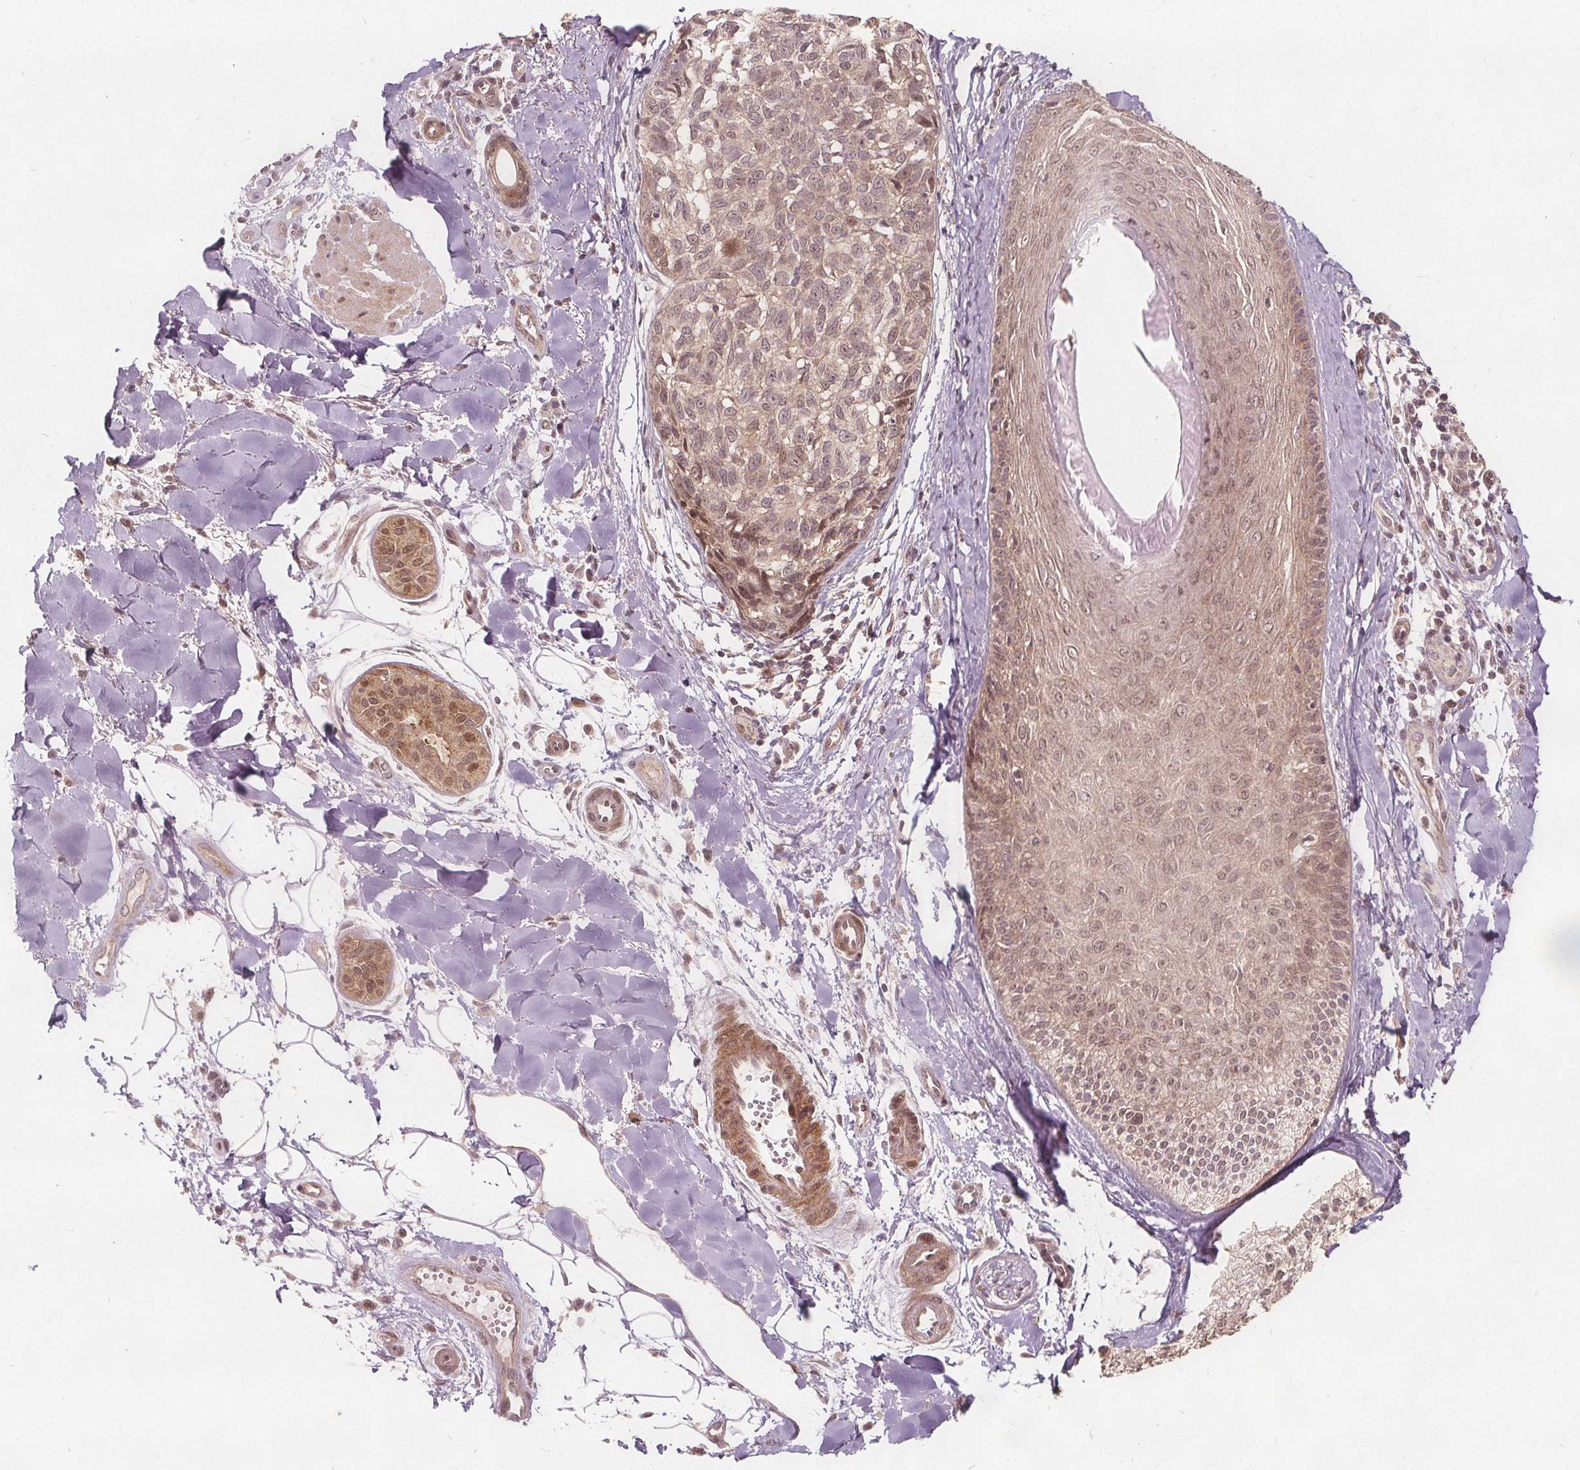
{"staining": {"intensity": "weak", "quantity": "25%-75%", "location": "cytoplasmic/membranous,nuclear"}, "tissue": "melanoma", "cell_type": "Tumor cells", "image_type": "cancer", "snomed": [{"axis": "morphology", "description": "Malignant melanoma, NOS"}, {"axis": "topography", "description": "Skin"}], "caption": "Protein expression analysis of human melanoma reveals weak cytoplasmic/membranous and nuclear positivity in about 25%-75% of tumor cells.", "gene": "PPP1CB", "patient": {"sex": "male", "age": 48}}